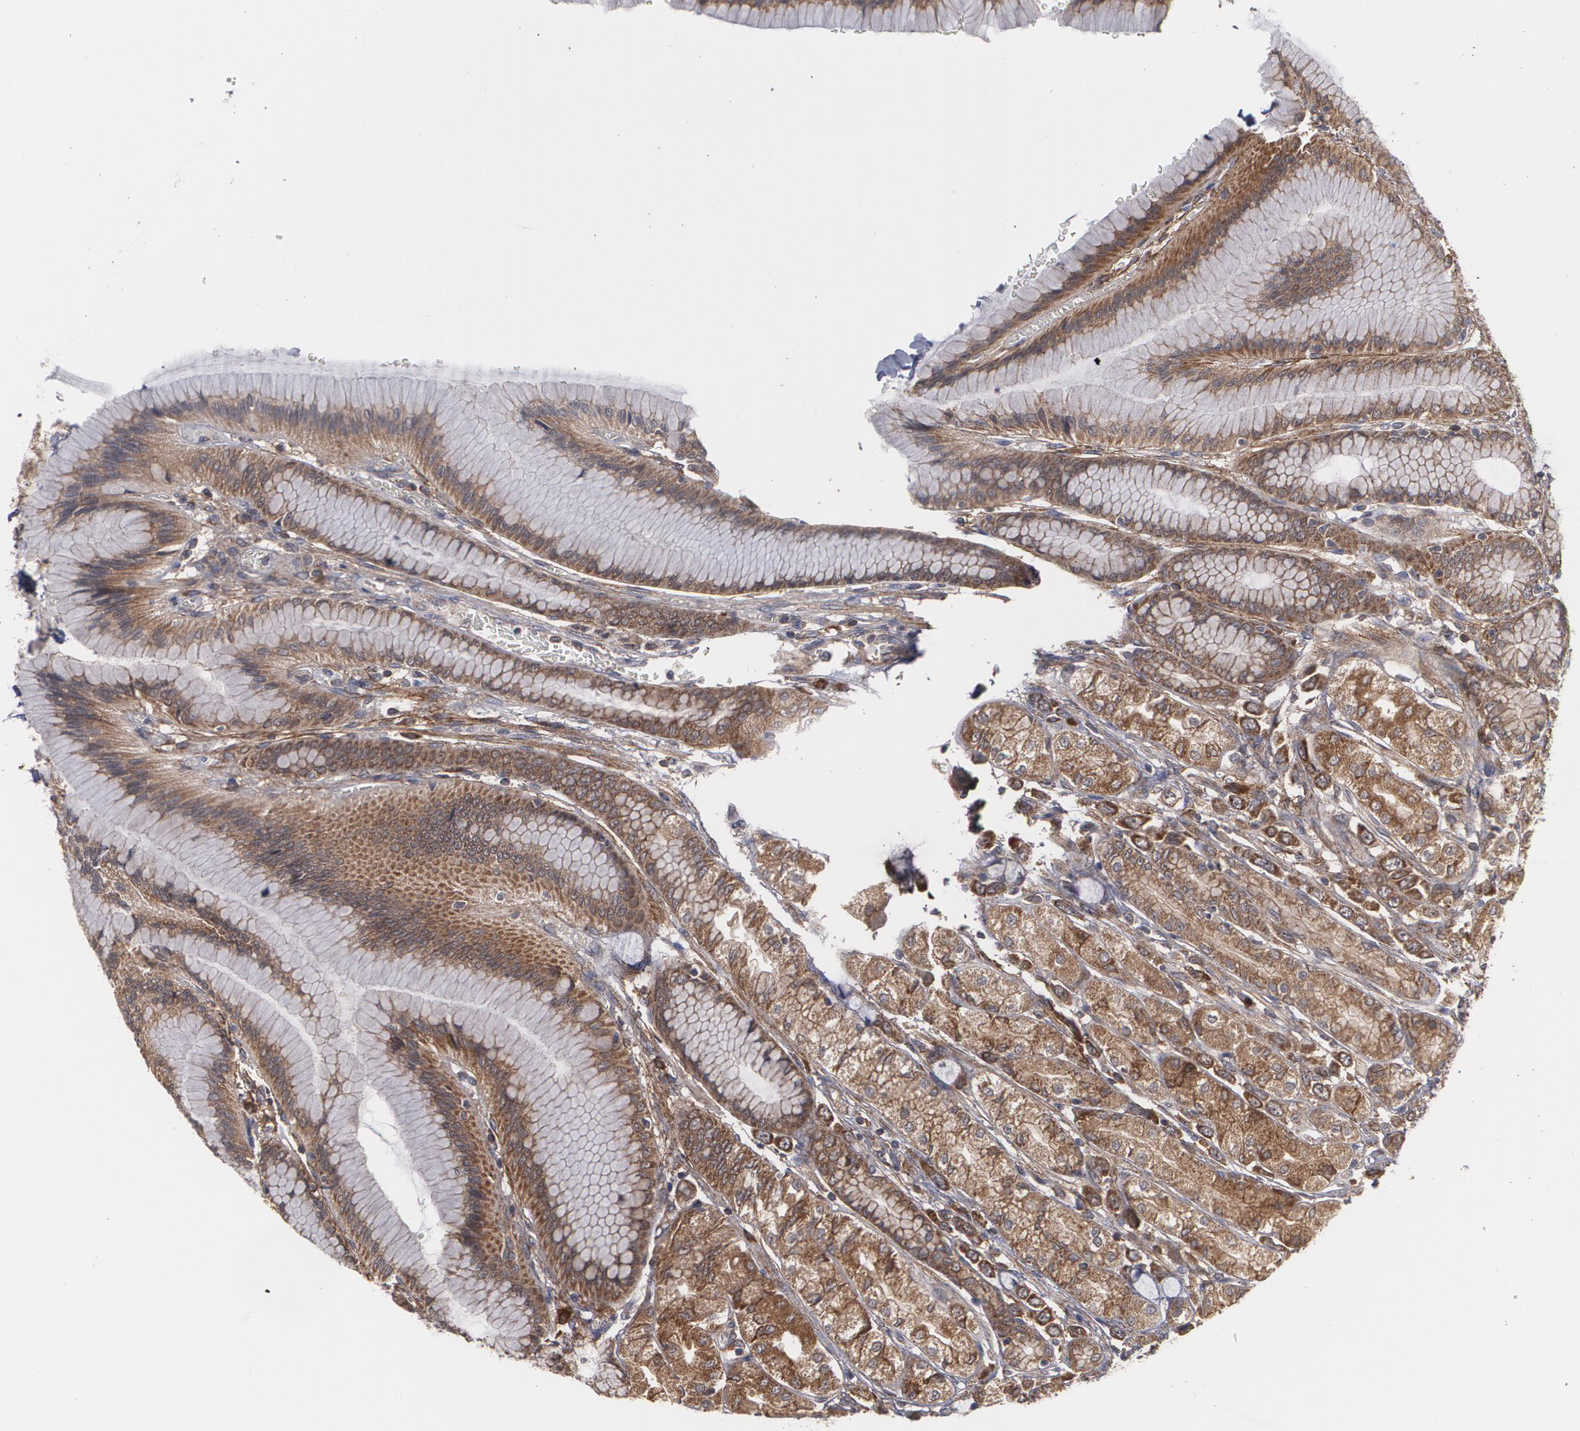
{"staining": {"intensity": "moderate", "quantity": ">75%", "location": "cytoplasmic/membranous"}, "tissue": "stomach", "cell_type": "Glandular cells", "image_type": "normal", "snomed": [{"axis": "morphology", "description": "Normal tissue, NOS"}, {"axis": "morphology", "description": "Adenocarcinoma, NOS"}, {"axis": "topography", "description": "Stomach"}, {"axis": "topography", "description": "Stomach, lower"}], "caption": "Immunohistochemistry staining of normal stomach, which displays medium levels of moderate cytoplasmic/membranous staining in approximately >75% of glandular cells indicating moderate cytoplasmic/membranous protein positivity. The staining was performed using DAB (brown) for protein detection and nuclei were counterstained in hematoxylin (blue).", "gene": "BMP6", "patient": {"sex": "female", "age": 65}}